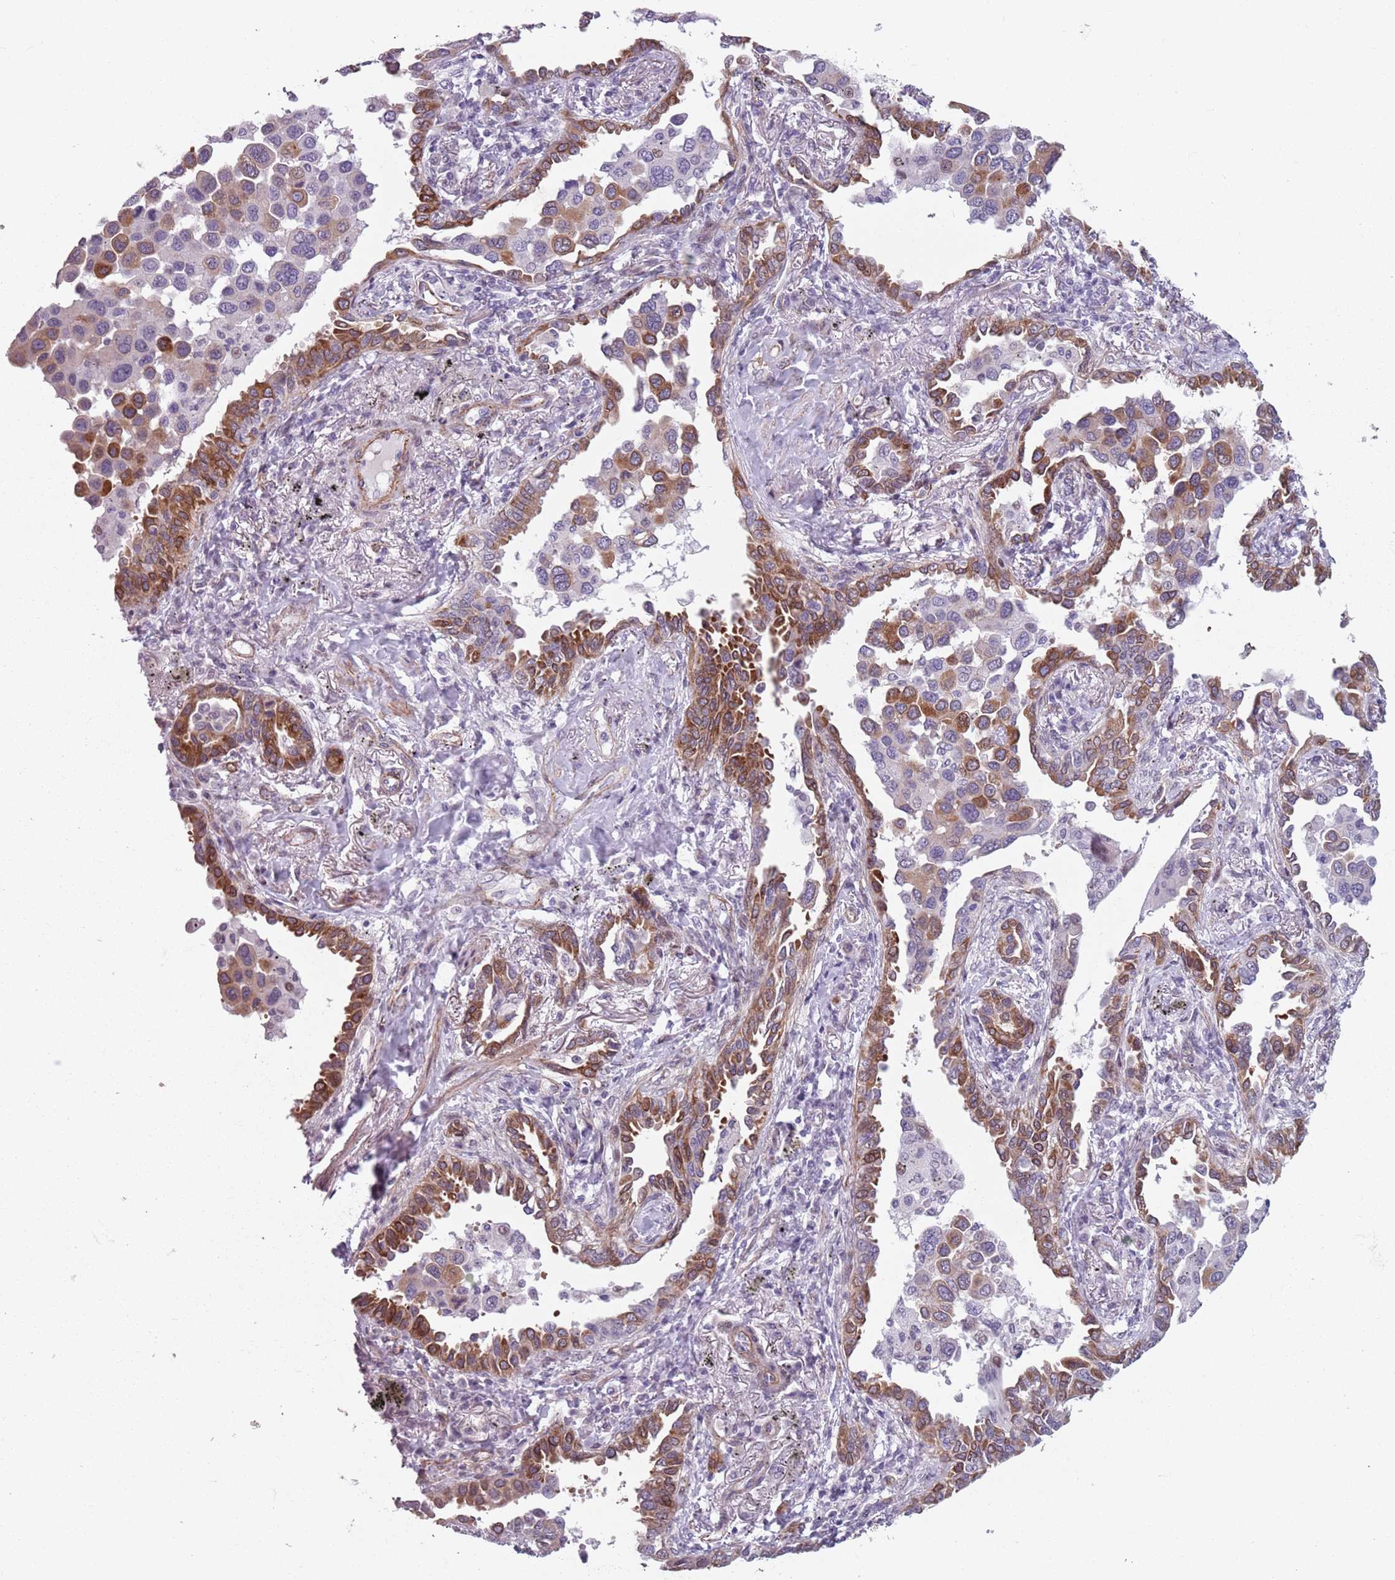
{"staining": {"intensity": "moderate", "quantity": ">75%", "location": "cytoplasmic/membranous"}, "tissue": "lung cancer", "cell_type": "Tumor cells", "image_type": "cancer", "snomed": [{"axis": "morphology", "description": "Adenocarcinoma, NOS"}, {"axis": "topography", "description": "Lung"}], "caption": "Human lung adenocarcinoma stained for a protein (brown) shows moderate cytoplasmic/membranous positive expression in about >75% of tumor cells.", "gene": "TMC4", "patient": {"sex": "male", "age": 67}}